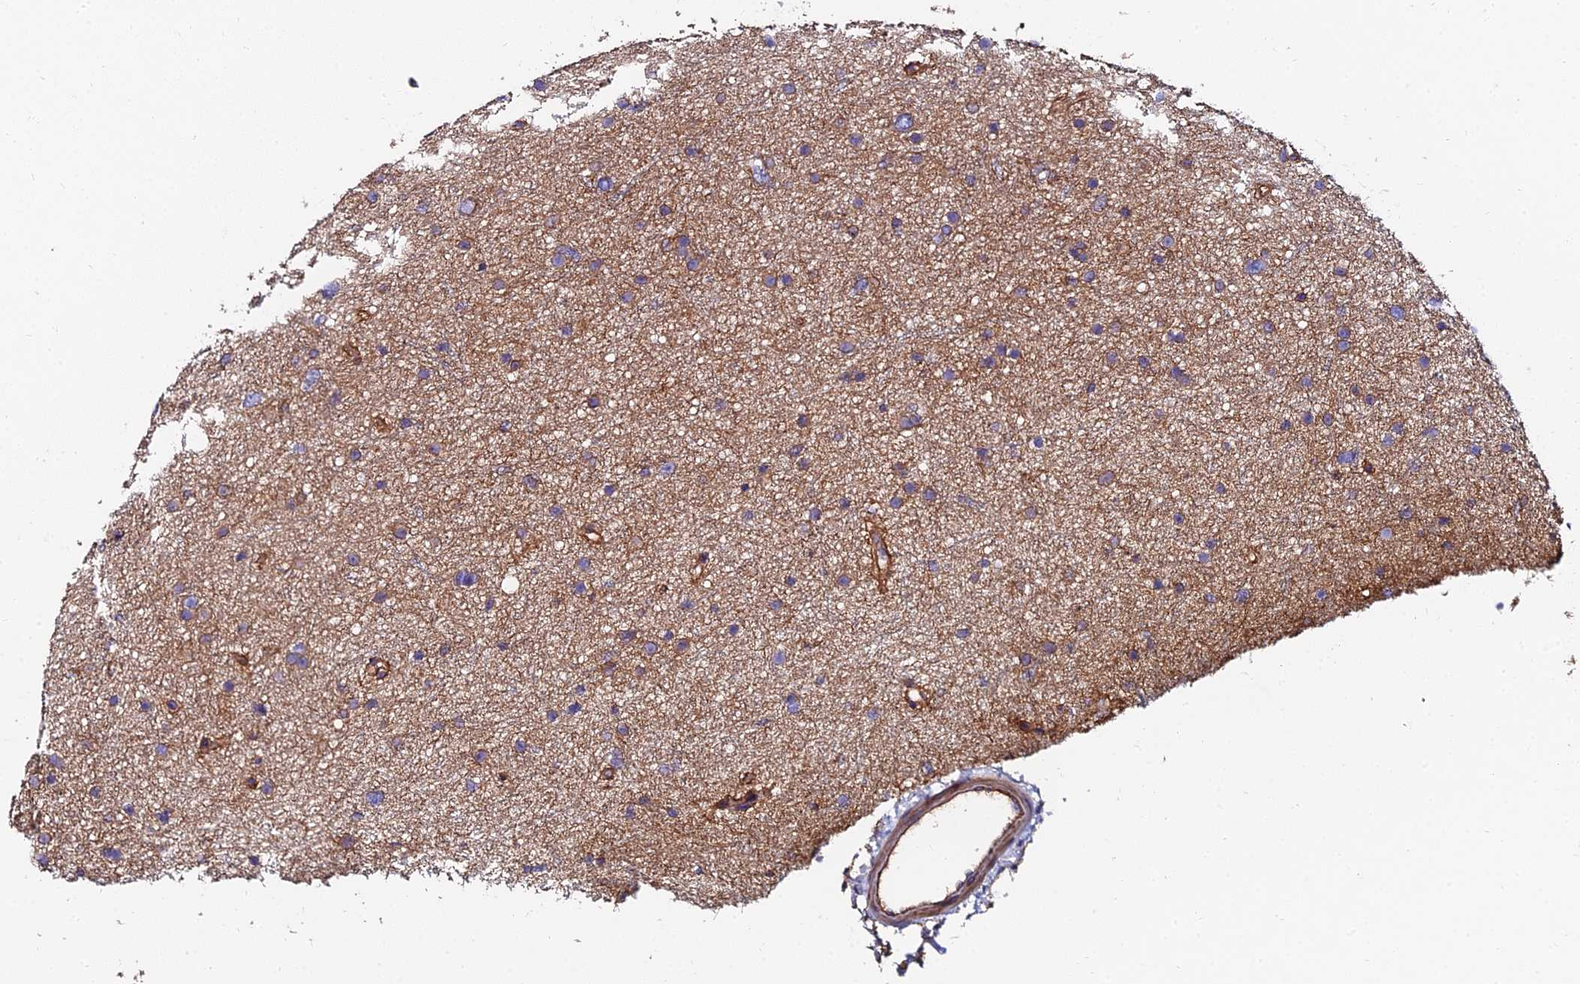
{"staining": {"intensity": "weak", "quantity": "25%-75%", "location": "cytoplasmic/membranous"}, "tissue": "glioma", "cell_type": "Tumor cells", "image_type": "cancer", "snomed": [{"axis": "morphology", "description": "Glioma, malignant, Low grade"}, {"axis": "topography", "description": "Cerebral cortex"}], "caption": "This is a micrograph of immunohistochemistry (IHC) staining of malignant low-grade glioma, which shows weak expression in the cytoplasmic/membranous of tumor cells.", "gene": "EXT1", "patient": {"sex": "female", "age": 39}}